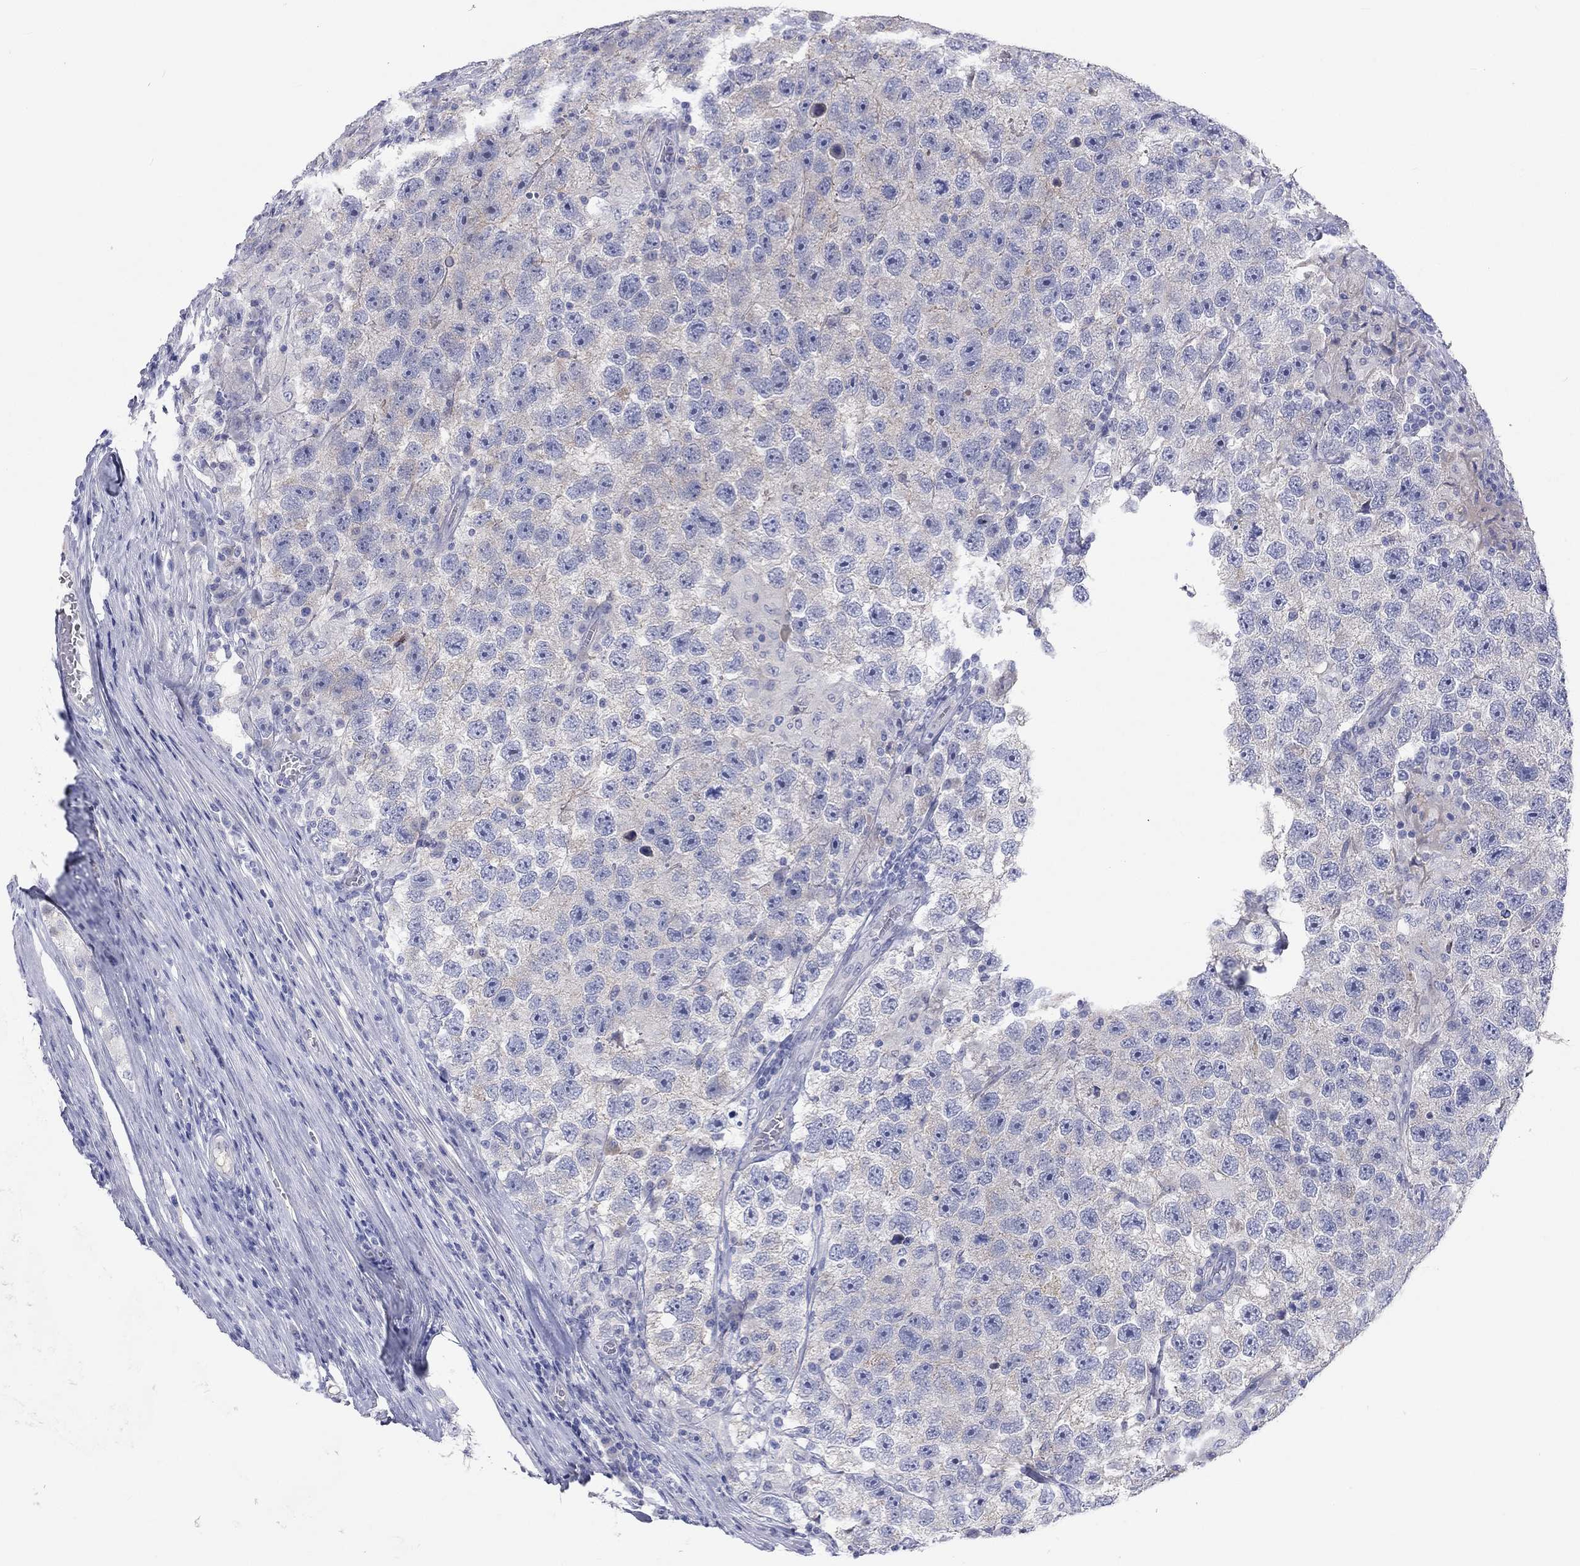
{"staining": {"intensity": "negative", "quantity": "none", "location": "none"}, "tissue": "testis cancer", "cell_type": "Tumor cells", "image_type": "cancer", "snomed": [{"axis": "morphology", "description": "Seminoma, NOS"}, {"axis": "topography", "description": "Testis"}], "caption": "IHC histopathology image of neoplastic tissue: human seminoma (testis) stained with DAB (3,3'-diaminobenzidine) reveals no significant protein expression in tumor cells. Brightfield microscopy of immunohistochemistry (IHC) stained with DAB (brown) and hematoxylin (blue), captured at high magnification.", "gene": "ST7L", "patient": {"sex": "male", "age": 26}}